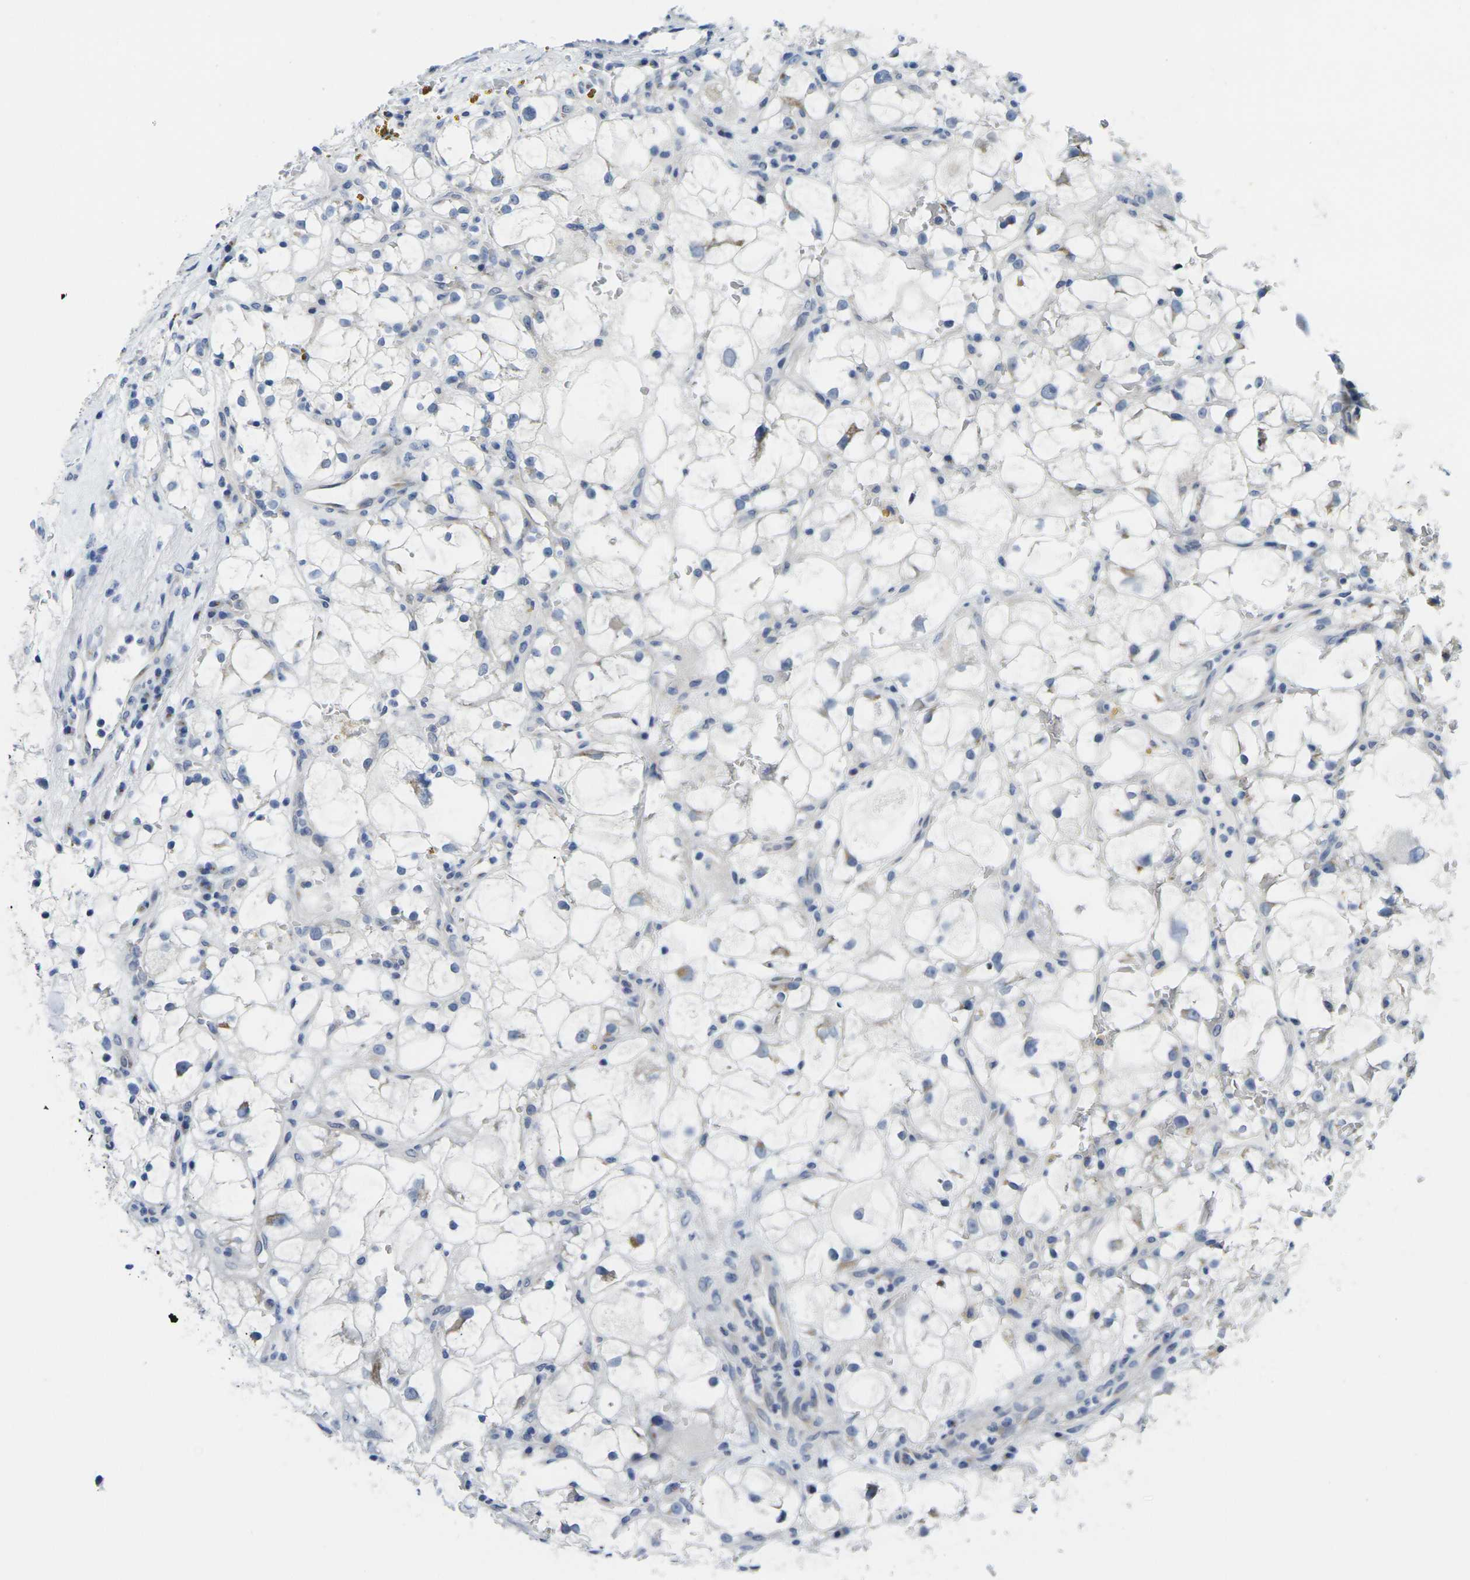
{"staining": {"intensity": "negative", "quantity": "none", "location": "none"}, "tissue": "renal cancer", "cell_type": "Tumor cells", "image_type": "cancer", "snomed": [{"axis": "morphology", "description": "Adenocarcinoma, NOS"}, {"axis": "topography", "description": "Kidney"}], "caption": "The histopathology image displays no staining of tumor cells in renal cancer.", "gene": "CRK", "patient": {"sex": "female", "age": 60}}